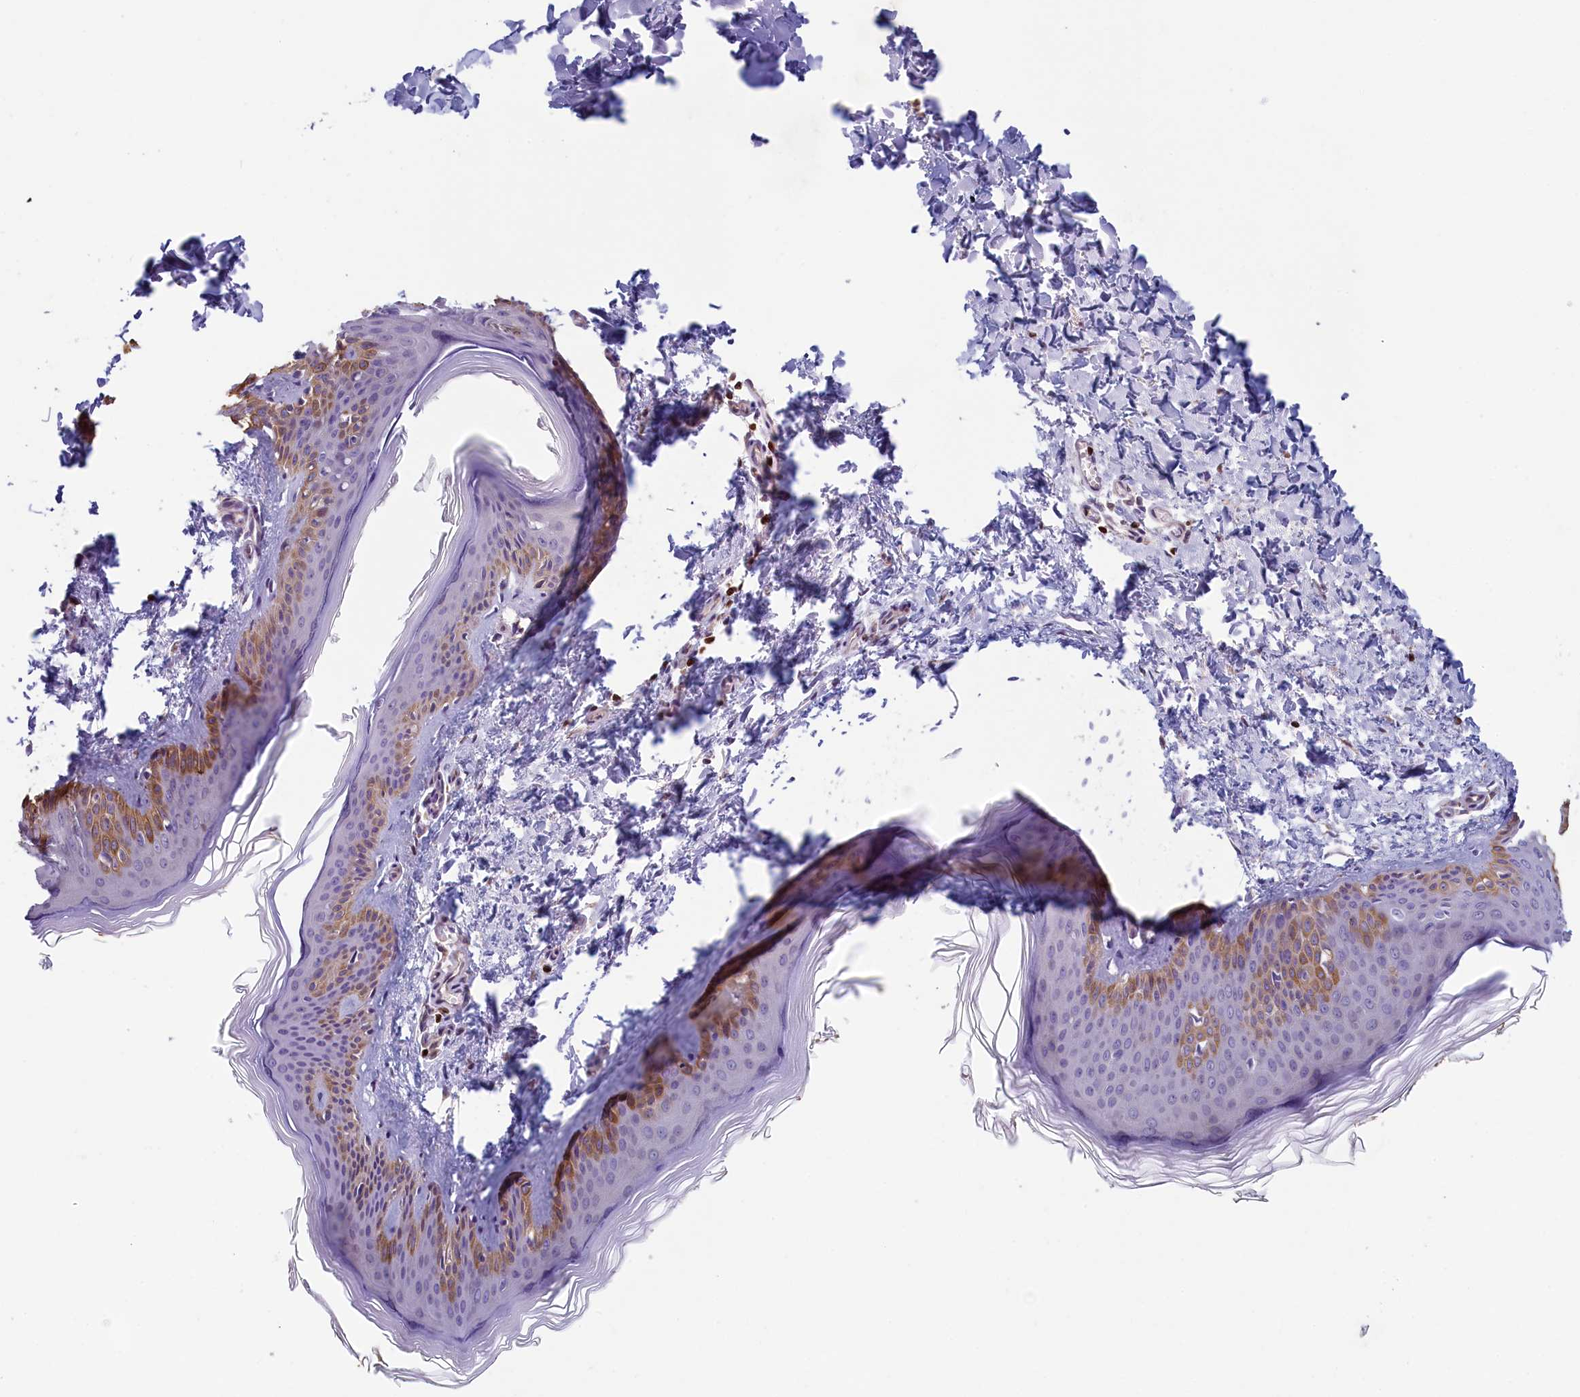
{"staining": {"intensity": "negative", "quantity": "none", "location": "none"}, "tissue": "skin", "cell_type": "Fibroblasts", "image_type": "normal", "snomed": [{"axis": "morphology", "description": "Normal tissue, NOS"}, {"axis": "topography", "description": "Skin"}], "caption": "Immunohistochemistry (IHC) of normal skin demonstrates no expression in fibroblasts.", "gene": "TRAF3IP3", "patient": {"sex": "female", "age": 27}}